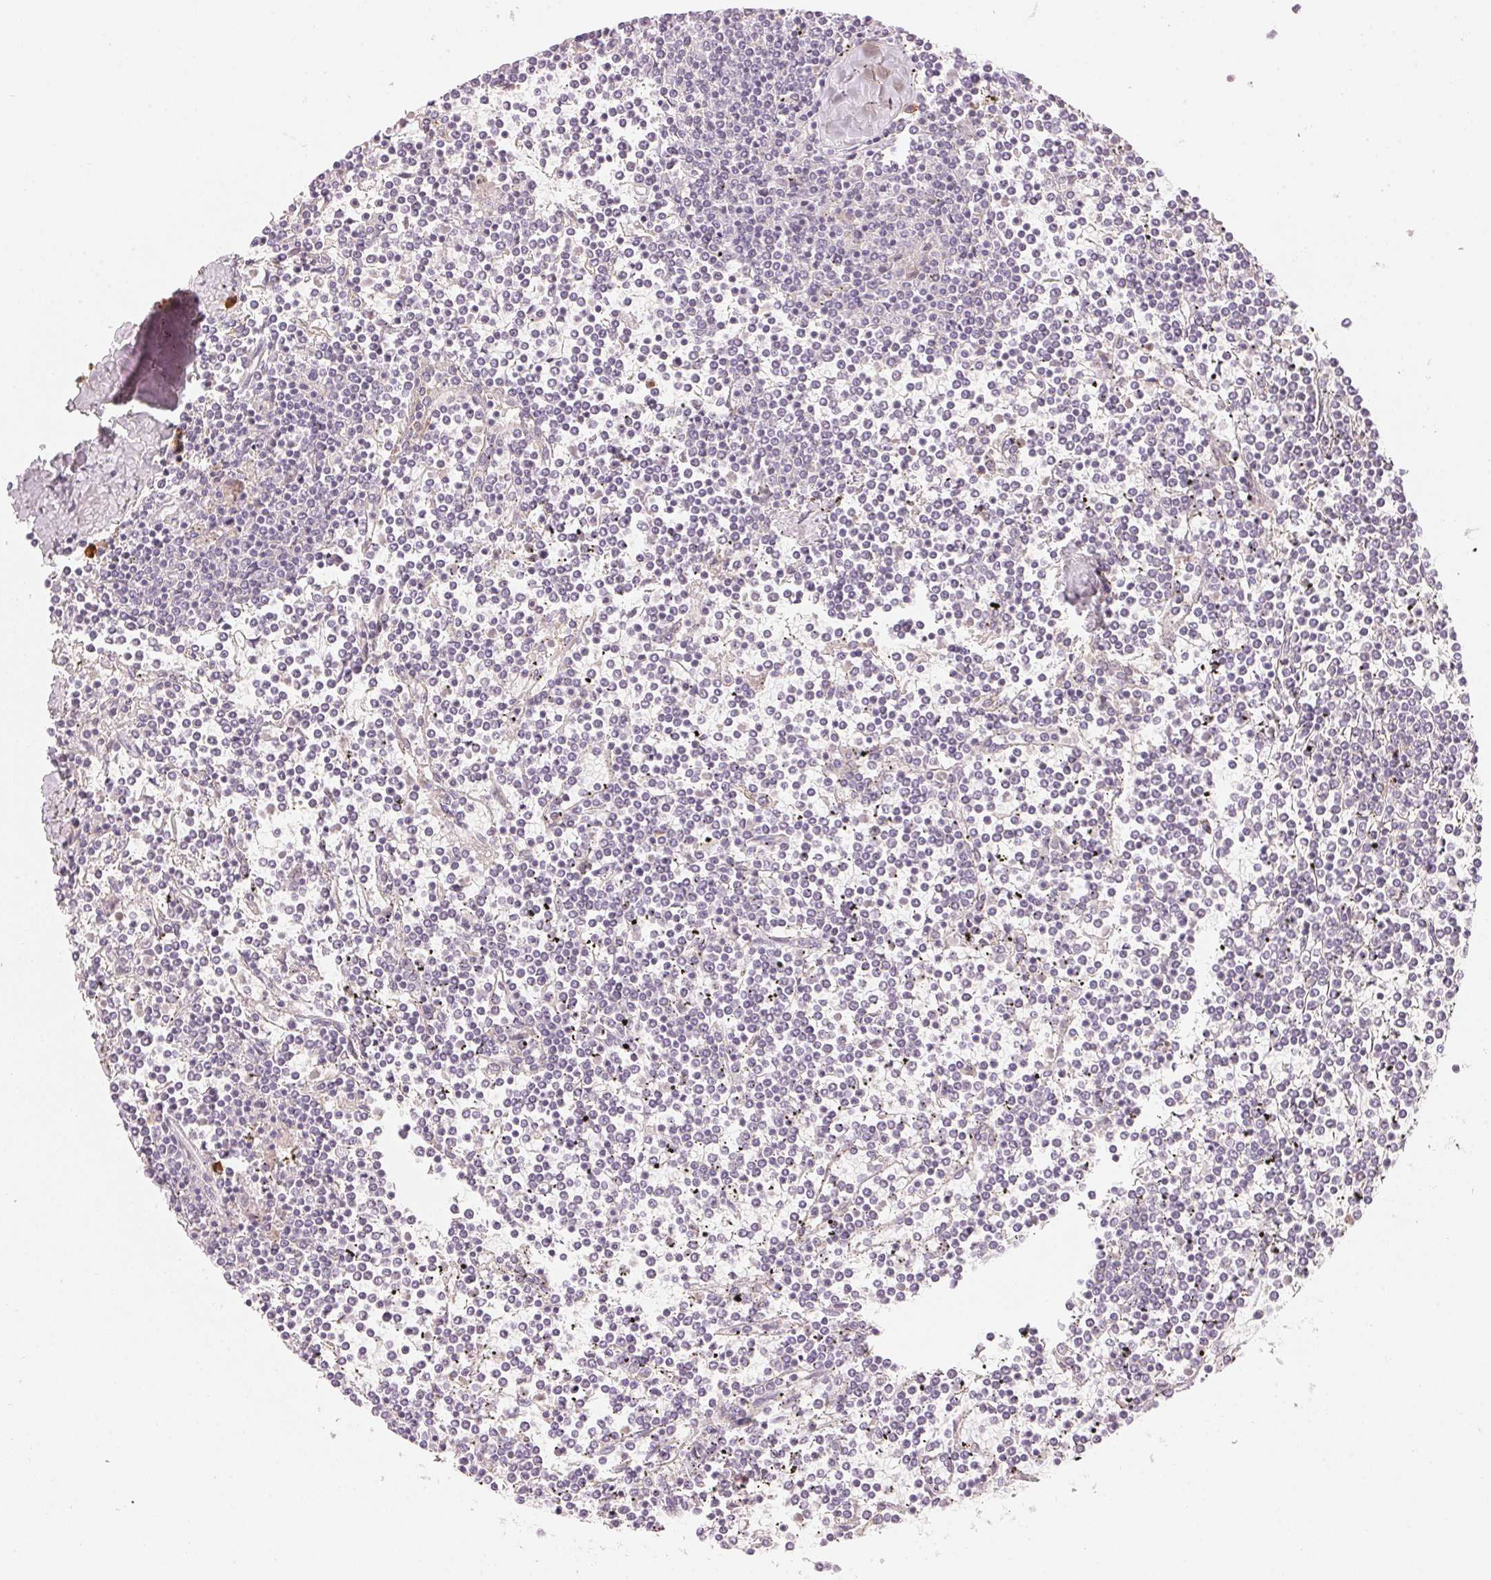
{"staining": {"intensity": "negative", "quantity": "none", "location": "none"}, "tissue": "lymphoma", "cell_type": "Tumor cells", "image_type": "cancer", "snomed": [{"axis": "morphology", "description": "Malignant lymphoma, non-Hodgkin's type, Low grade"}, {"axis": "topography", "description": "Spleen"}], "caption": "Immunohistochemical staining of human lymphoma reveals no significant staining in tumor cells.", "gene": "RMDN2", "patient": {"sex": "female", "age": 19}}